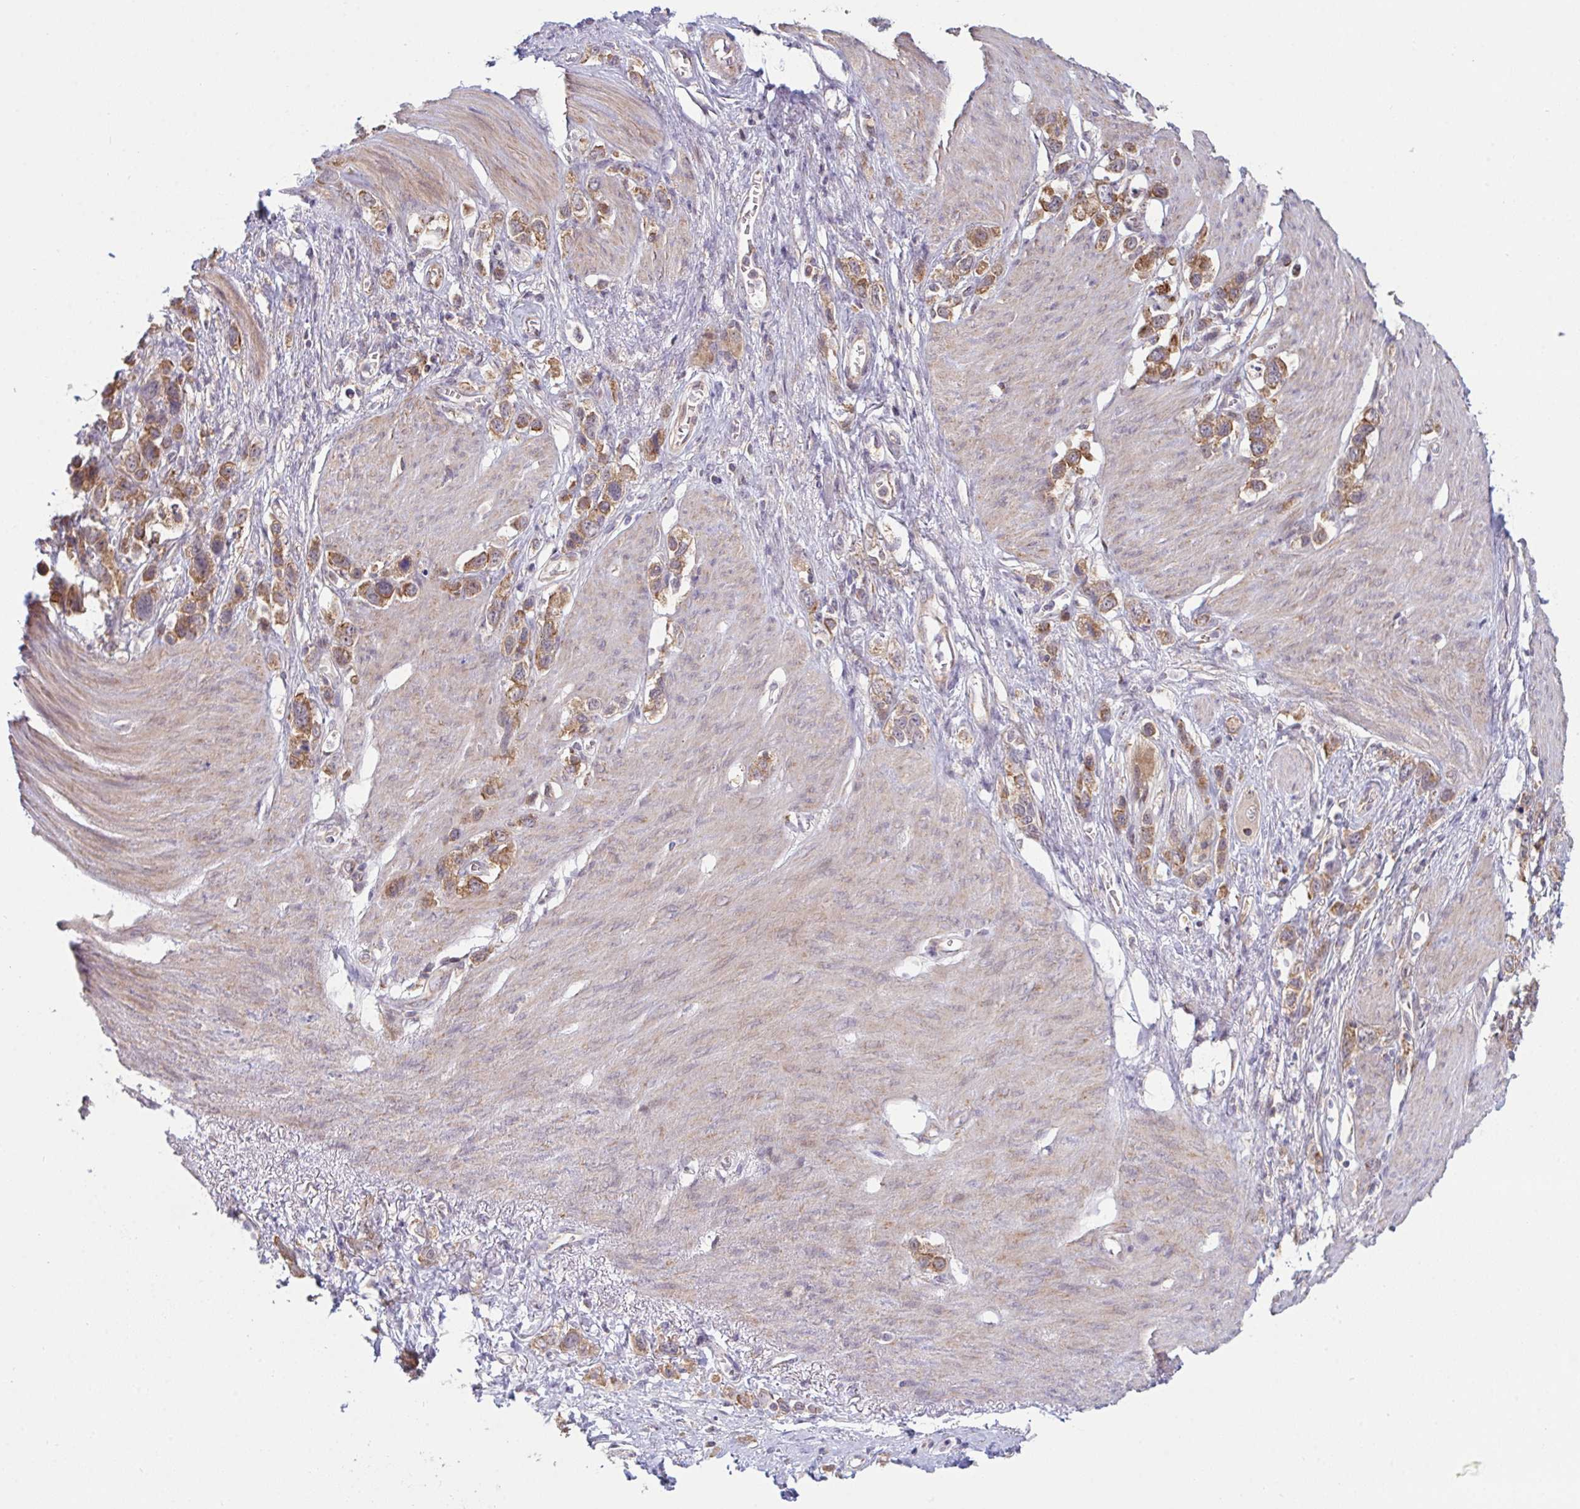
{"staining": {"intensity": "moderate", "quantity": ">75%", "location": "cytoplasmic/membranous"}, "tissue": "stomach cancer", "cell_type": "Tumor cells", "image_type": "cancer", "snomed": [{"axis": "morphology", "description": "Adenocarcinoma, NOS"}, {"axis": "topography", "description": "Stomach"}], "caption": "Stomach adenocarcinoma stained with DAB IHC demonstrates medium levels of moderate cytoplasmic/membranous staining in about >75% of tumor cells.", "gene": "XAF1", "patient": {"sex": "female", "age": 65}}